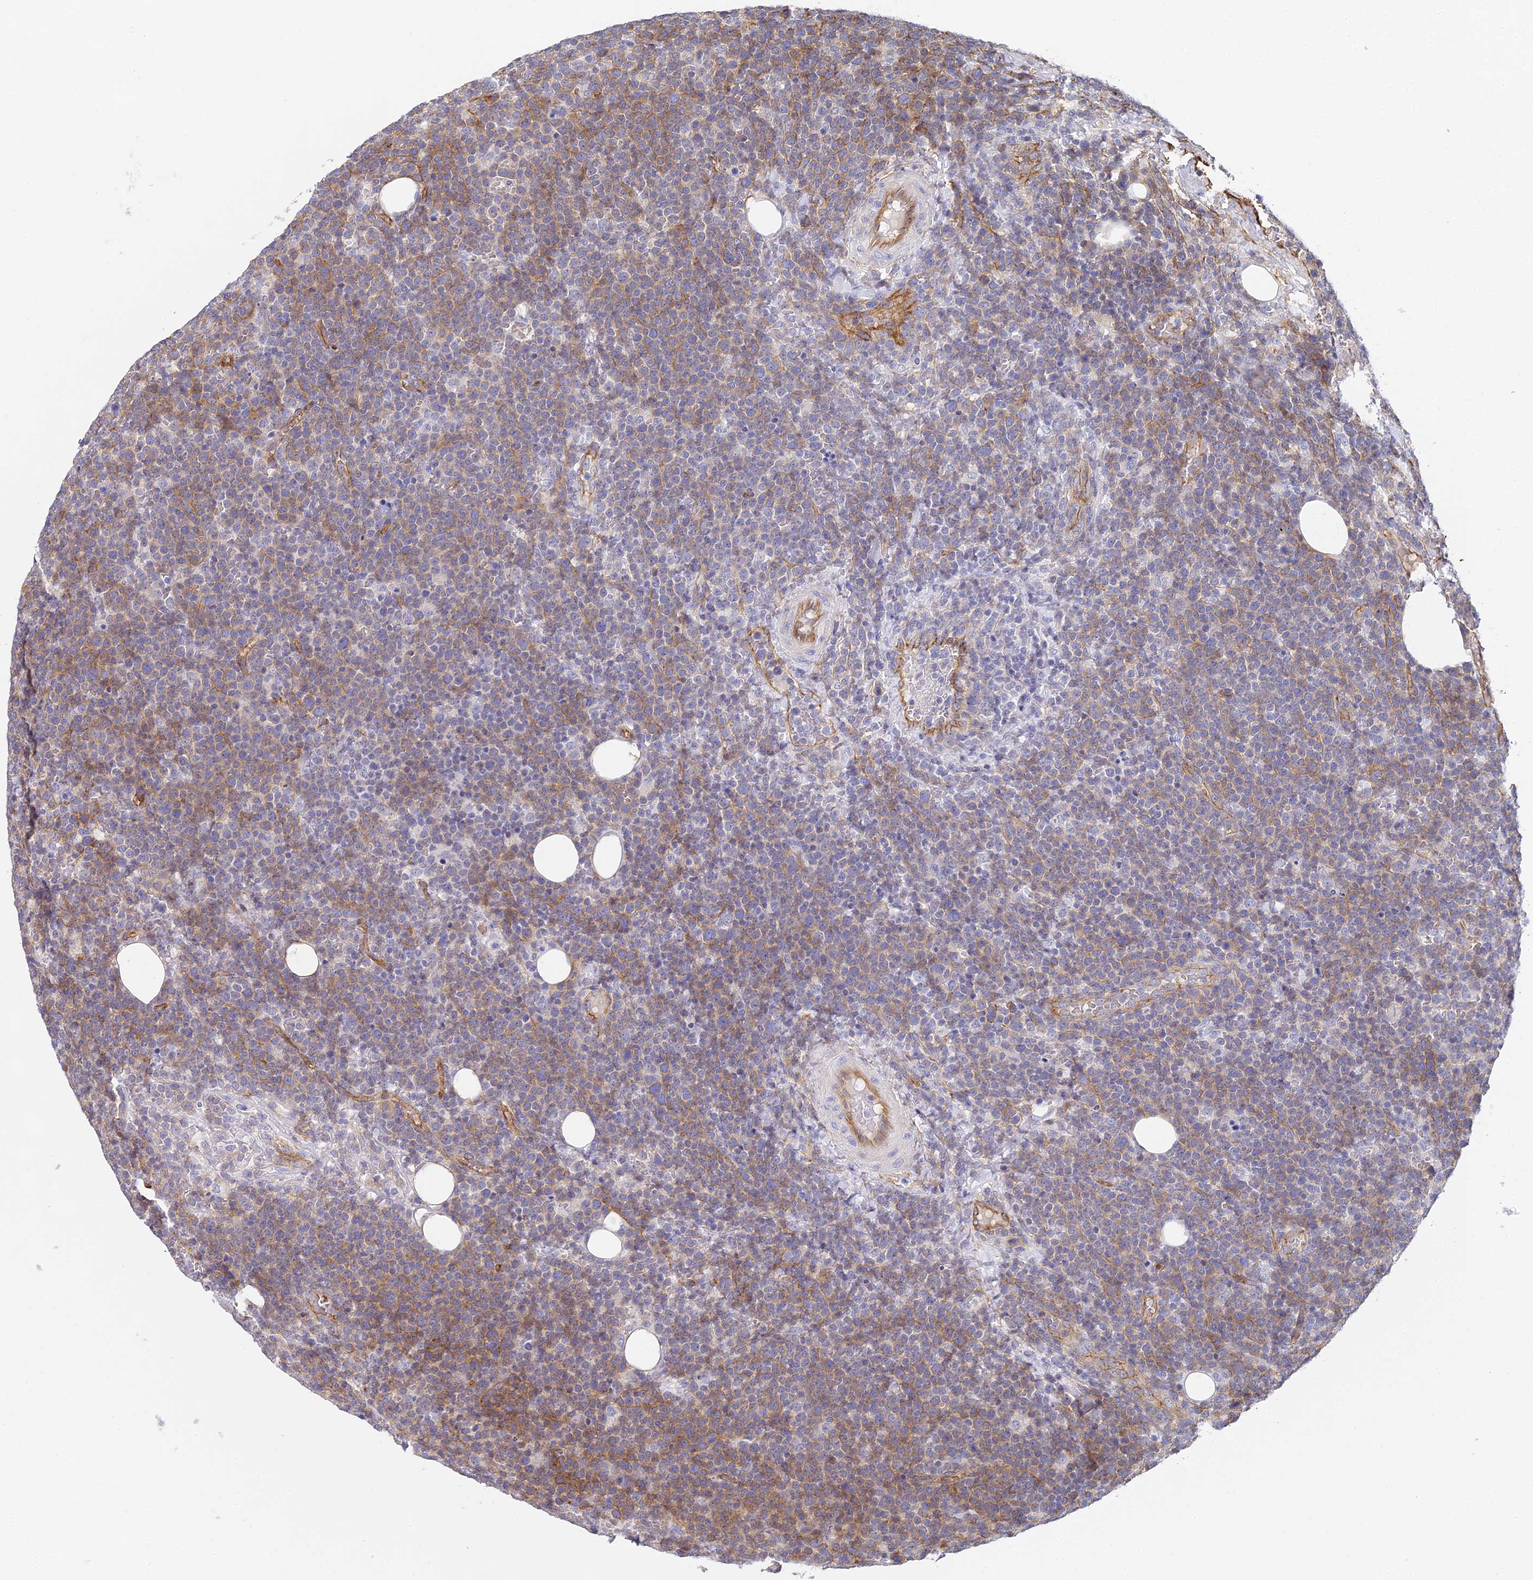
{"staining": {"intensity": "weak", "quantity": "<25%", "location": "cytoplasmic/membranous"}, "tissue": "lymphoma", "cell_type": "Tumor cells", "image_type": "cancer", "snomed": [{"axis": "morphology", "description": "Malignant lymphoma, non-Hodgkin's type, High grade"}, {"axis": "topography", "description": "Lymph node"}], "caption": "Tumor cells are negative for protein expression in human lymphoma. (Brightfield microscopy of DAB (3,3'-diaminobenzidine) immunohistochemistry at high magnification).", "gene": "CCDC30", "patient": {"sex": "male", "age": 61}}